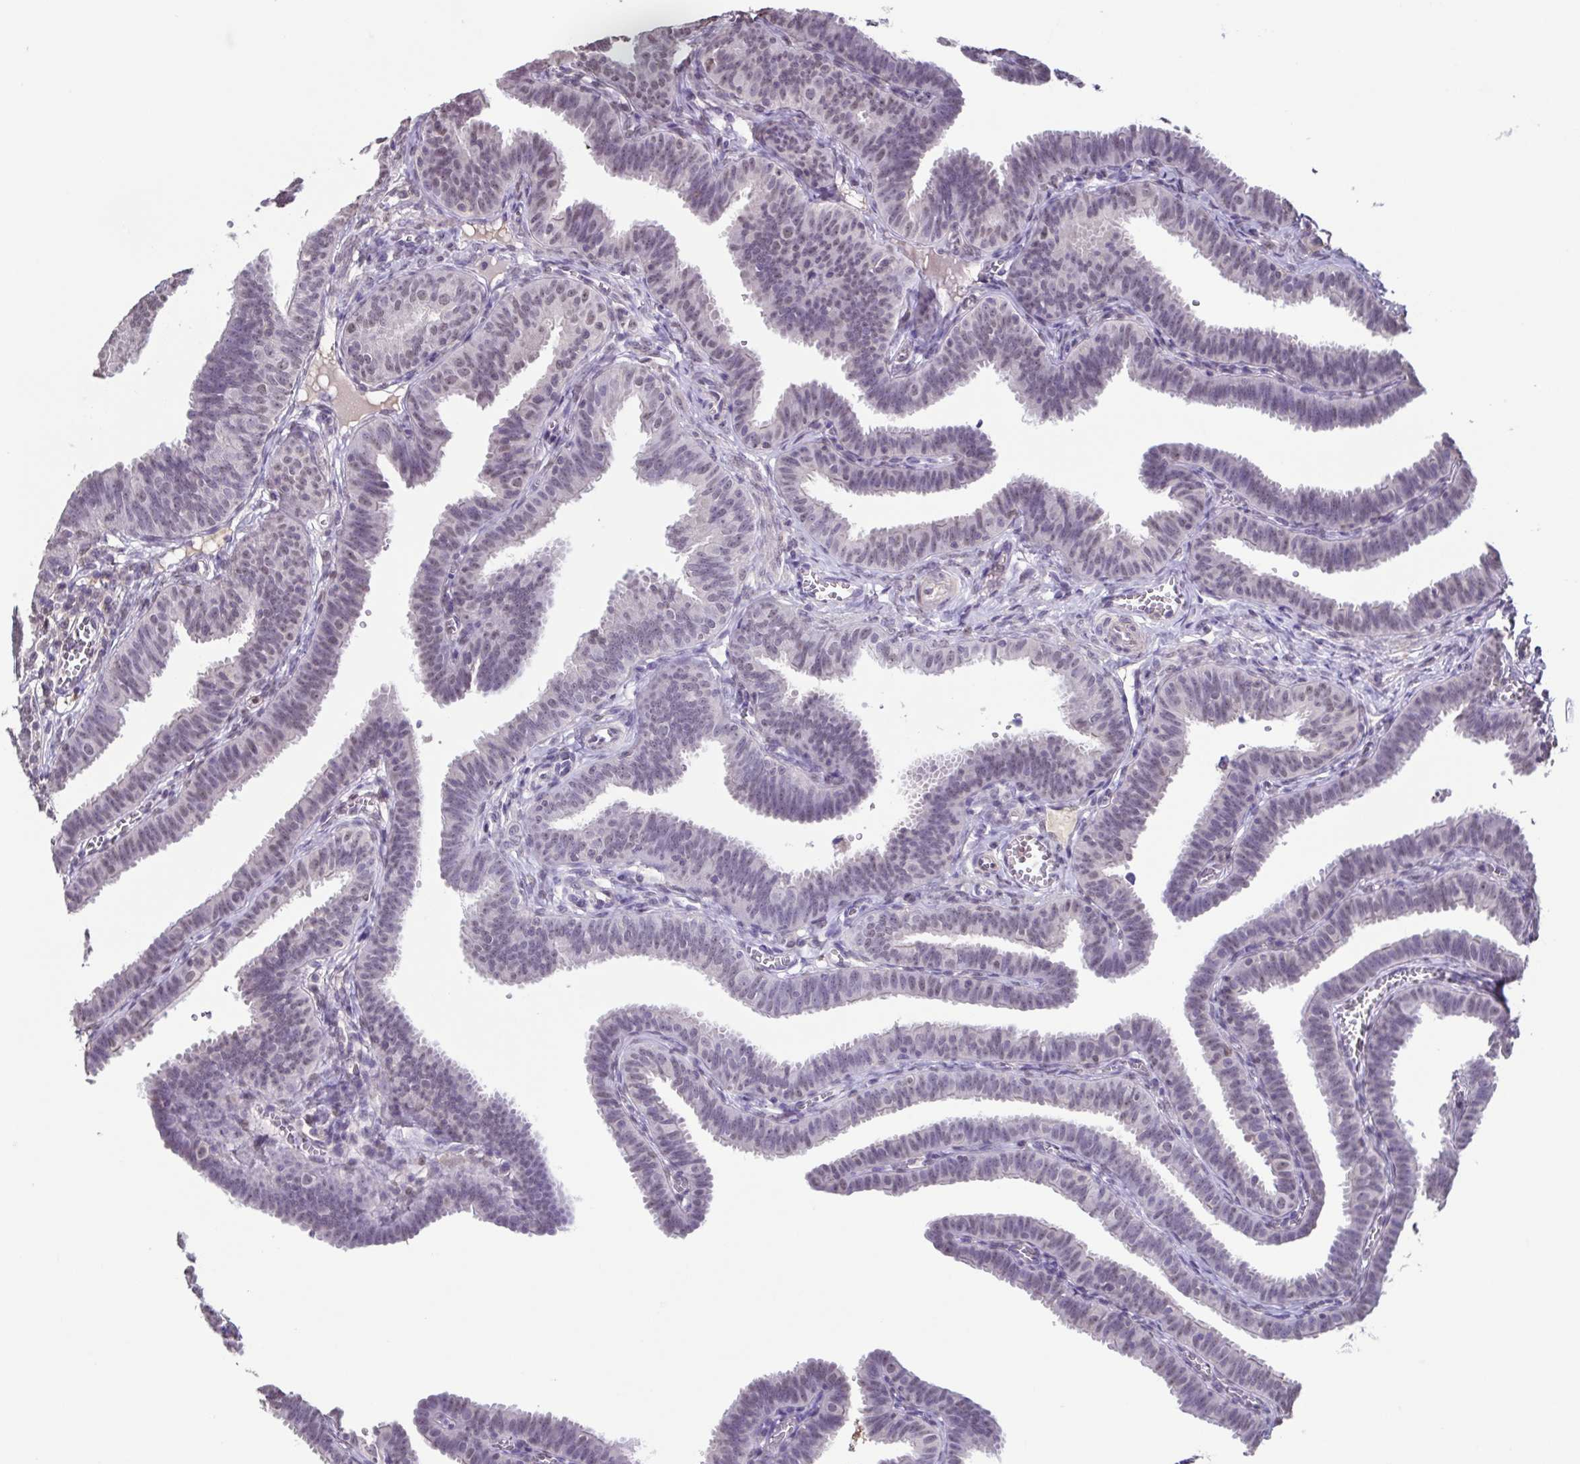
{"staining": {"intensity": "weak", "quantity": "25%-75%", "location": "nuclear"}, "tissue": "fallopian tube", "cell_type": "Glandular cells", "image_type": "normal", "snomed": [{"axis": "morphology", "description": "Normal tissue, NOS"}, {"axis": "topography", "description": "Fallopian tube"}], "caption": "High-power microscopy captured an immunohistochemistry photomicrograph of benign fallopian tube, revealing weak nuclear positivity in about 25%-75% of glandular cells. (IHC, brightfield microscopy, high magnification).", "gene": "ACTRT3", "patient": {"sex": "female", "age": 25}}